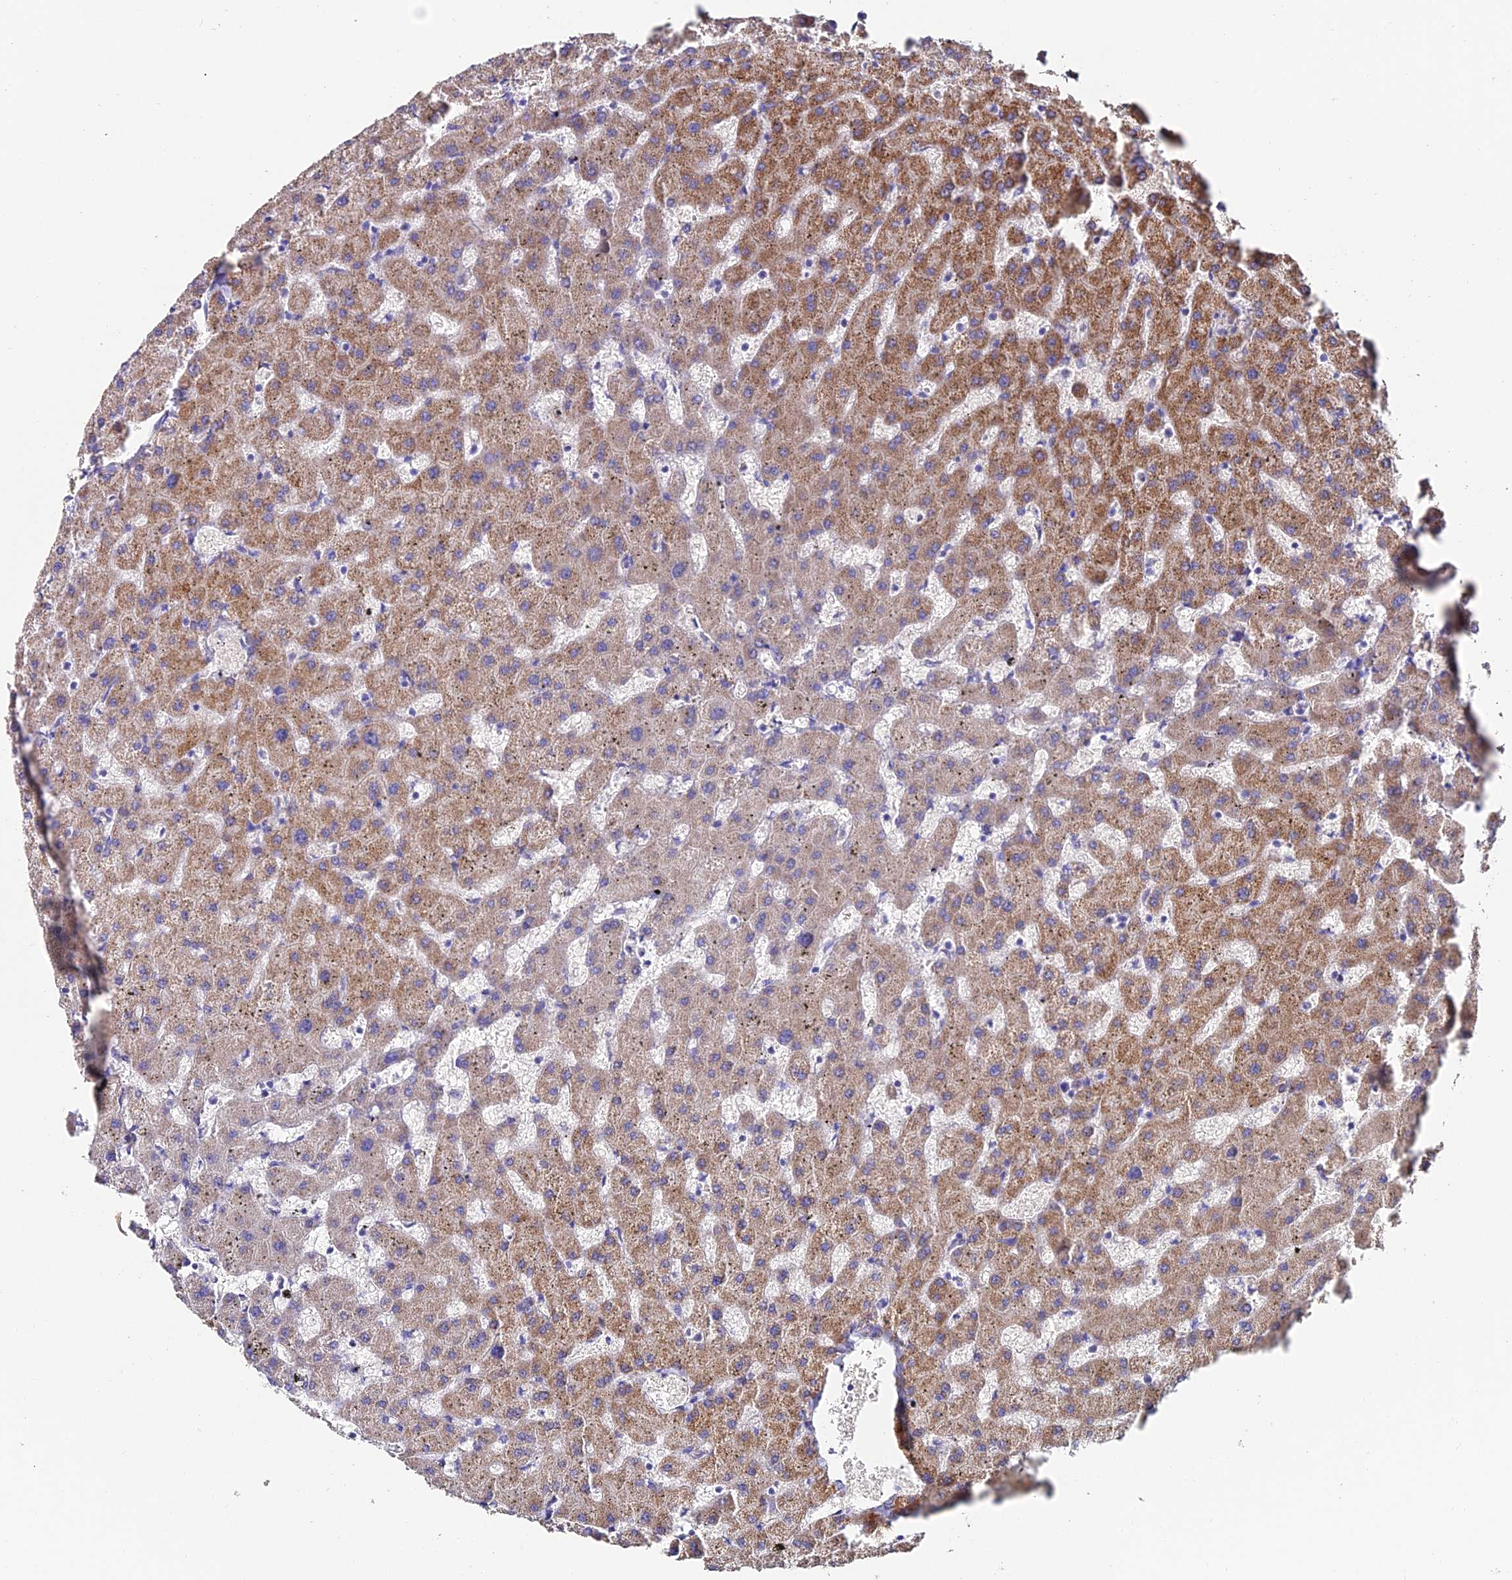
{"staining": {"intensity": "negative", "quantity": "none", "location": "none"}, "tissue": "liver", "cell_type": "Cholangiocytes", "image_type": "normal", "snomed": [{"axis": "morphology", "description": "Normal tissue, NOS"}, {"axis": "topography", "description": "Liver"}], "caption": "Cholangiocytes are negative for protein expression in normal human liver. The staining was performed using DAB (3,3'-diaminobenzidine) to visualize the protein expression in brown, while the nuclei were stained in blue with hematoxylin (Magnification: 20x).", "gene": "ESRRG", "patient": {"sex": "female", "age": 63}}